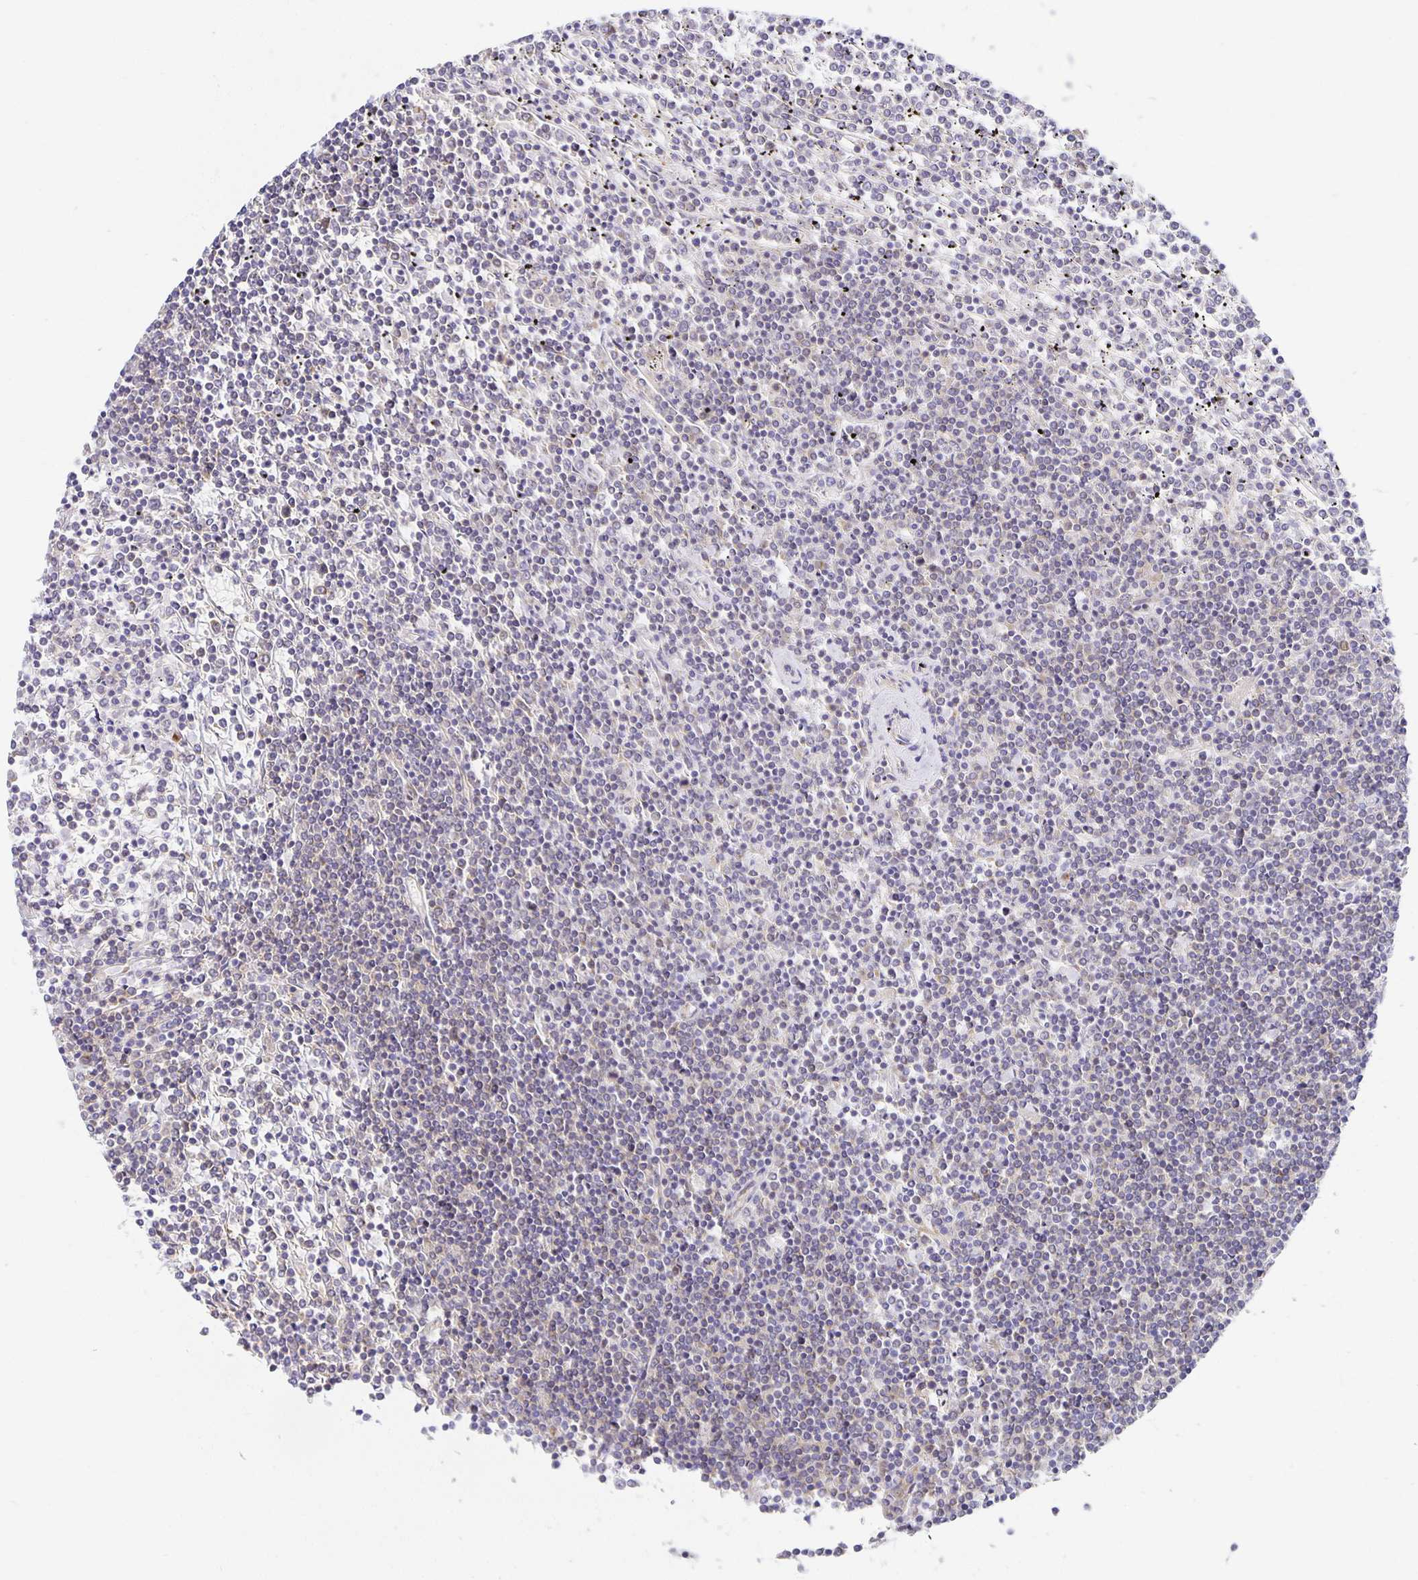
{"staining": {"intensity": "negative", "quantity": "none", "location": "none"}, "tissue": "lymphoma", "cell_type": "Tumor cells", "image_type": "cancer", "snomed": [{"axis": "morphology", "description": "Malignant lymphoma, non-Hodgkin's type, Low grade"}, {"axis": "topography", "description": "Spleen"}], "caption": "DAB (3,3'-diaminobenzidine) immunohistochemical staining of human lymphoma shows no significant staining in tumor cells. Brightfield microscopy of immunohistochemistry stained with DAB (brown) and hematoxylin (blue), captured at high magnification.", "gene": "USO1", "patient": {"sex": "female", "age": 19}}